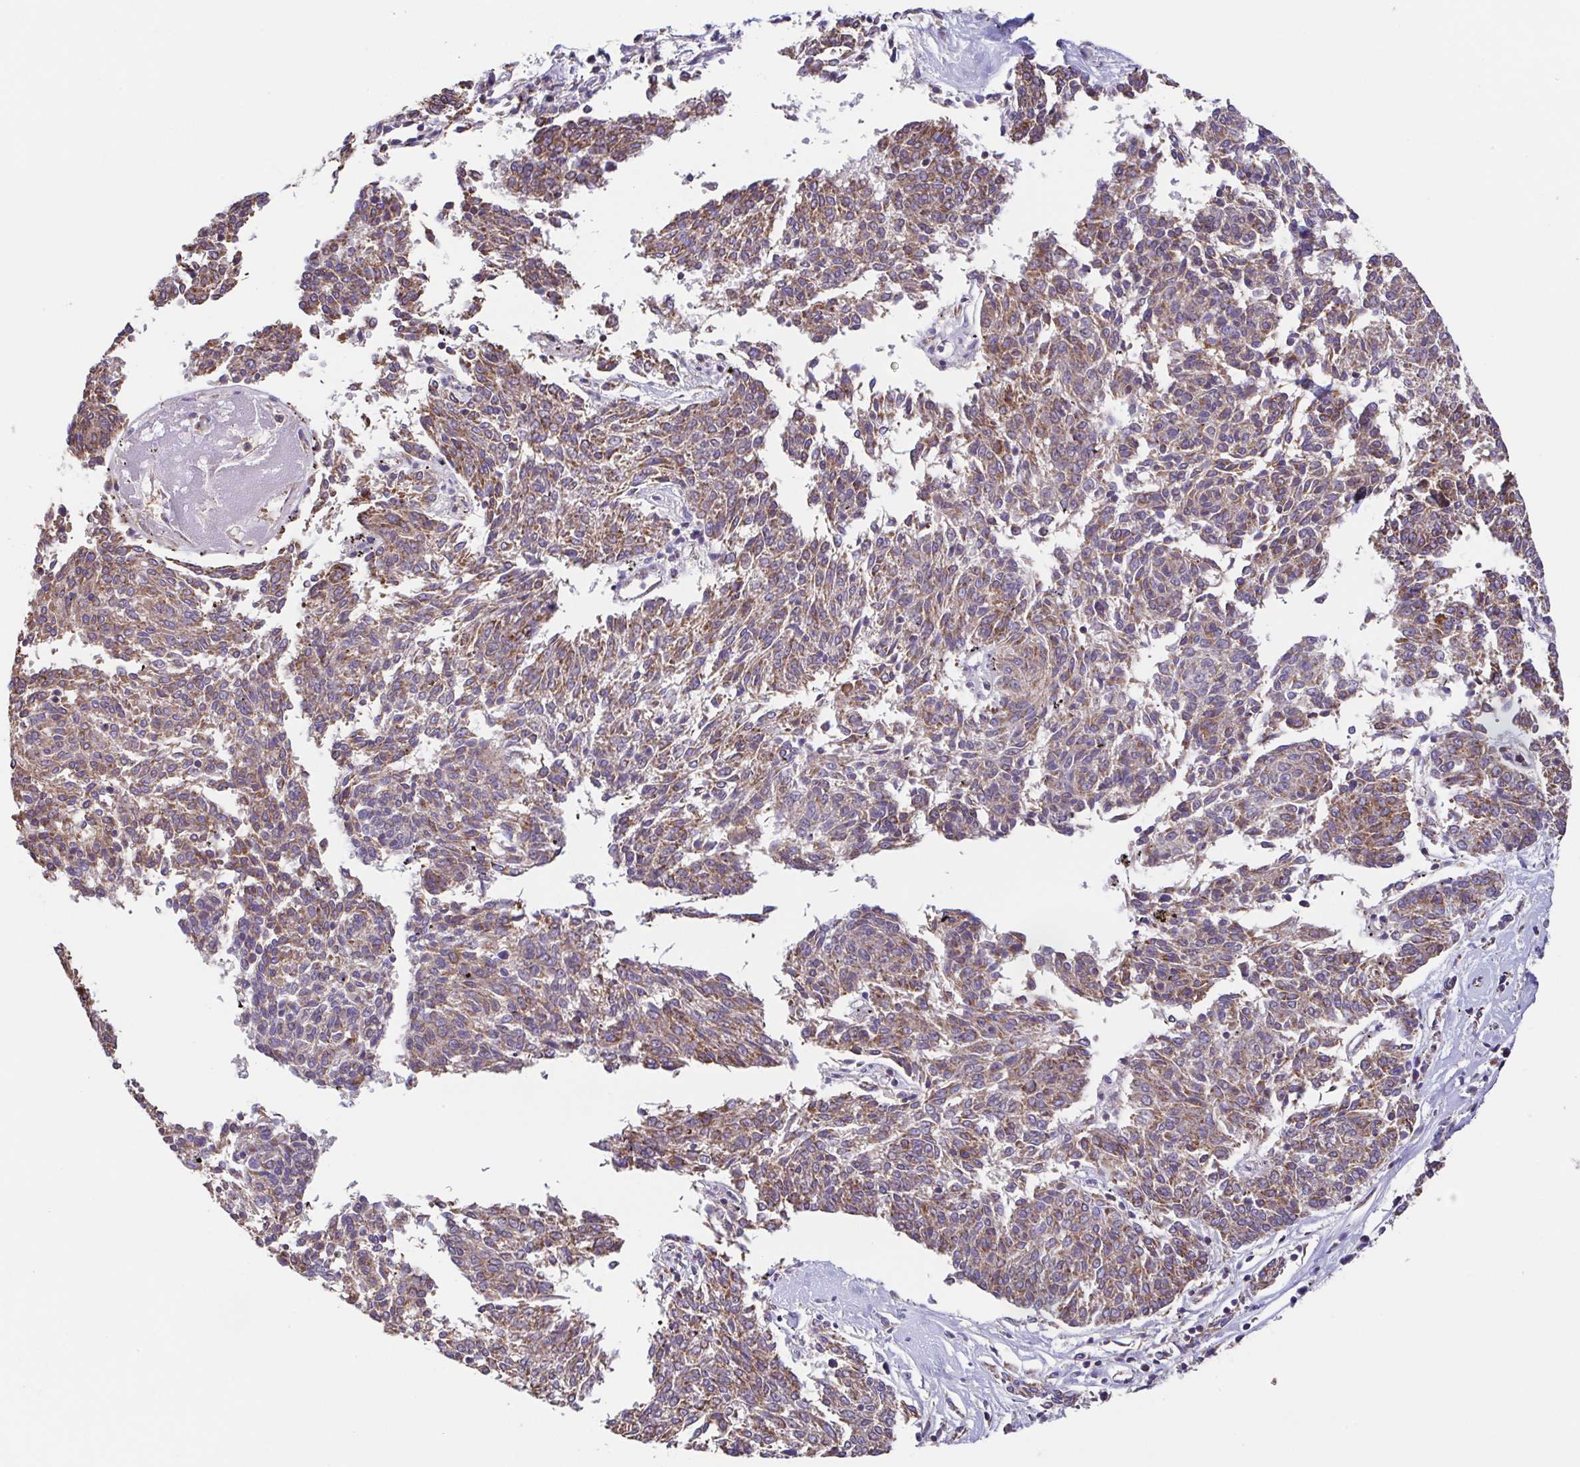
{"staining": {"intensity": "moderate", "quantity": ">75%", "location": "cytoplasmic/membranous"}, "tissue": "melanoma", "cell_type": "Tumor cells", "image_type": "cancer", "snomed": [{"axis": "morphology", "description": "Malignant melanoma, NOS"}, {"axis": "topography", "description": "Skin"}], "caption": "Moderate cytoplasmic/membranous protein expression is present in about >75% of tumor cells in melanoma.", "gene": "GINM1", "patient": {"sex": "female", "age": 72}}